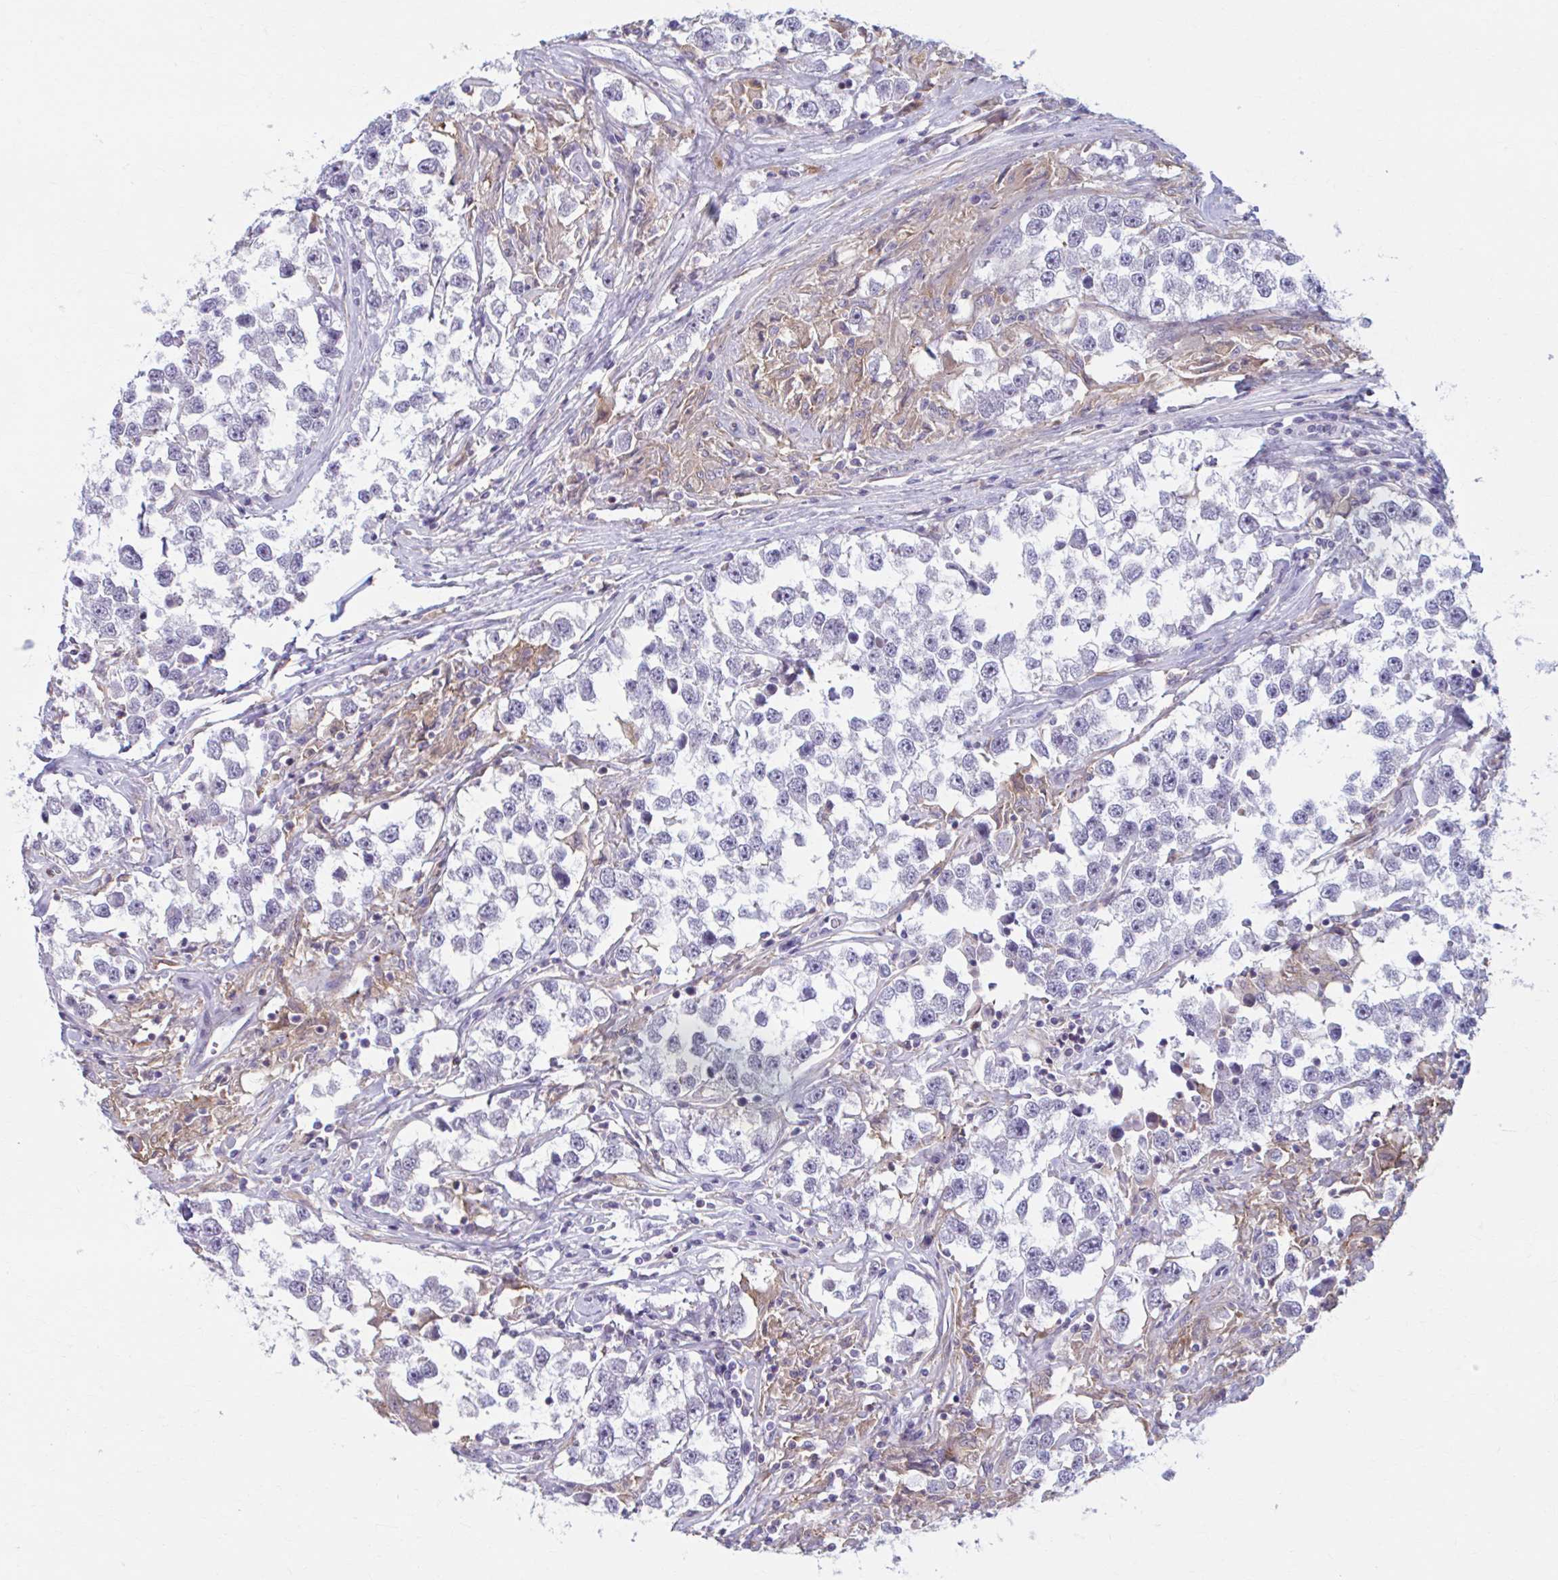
{"staining": {"intensity": "negative", "quantity": "none", "location": "none"}, "tissue": "testis cancer", "cell_type": "Tumor cells", "image_type": "cancer", "snomed": [{"axis": "morphology", "description": "Seminoma, NOS"}, {"axis": "topography", "description": "Testis"}], "caption": "Micrograph shows no significant protein staining in tumor cells of testis cancer (seminoma). (DAB (3,3'-diaminobenzidine) immunohistochemistry visualized using brightfield microscopy, high magnification).", "gene": "ADAT3", "patient": {"sex": "male", "age": 46}}